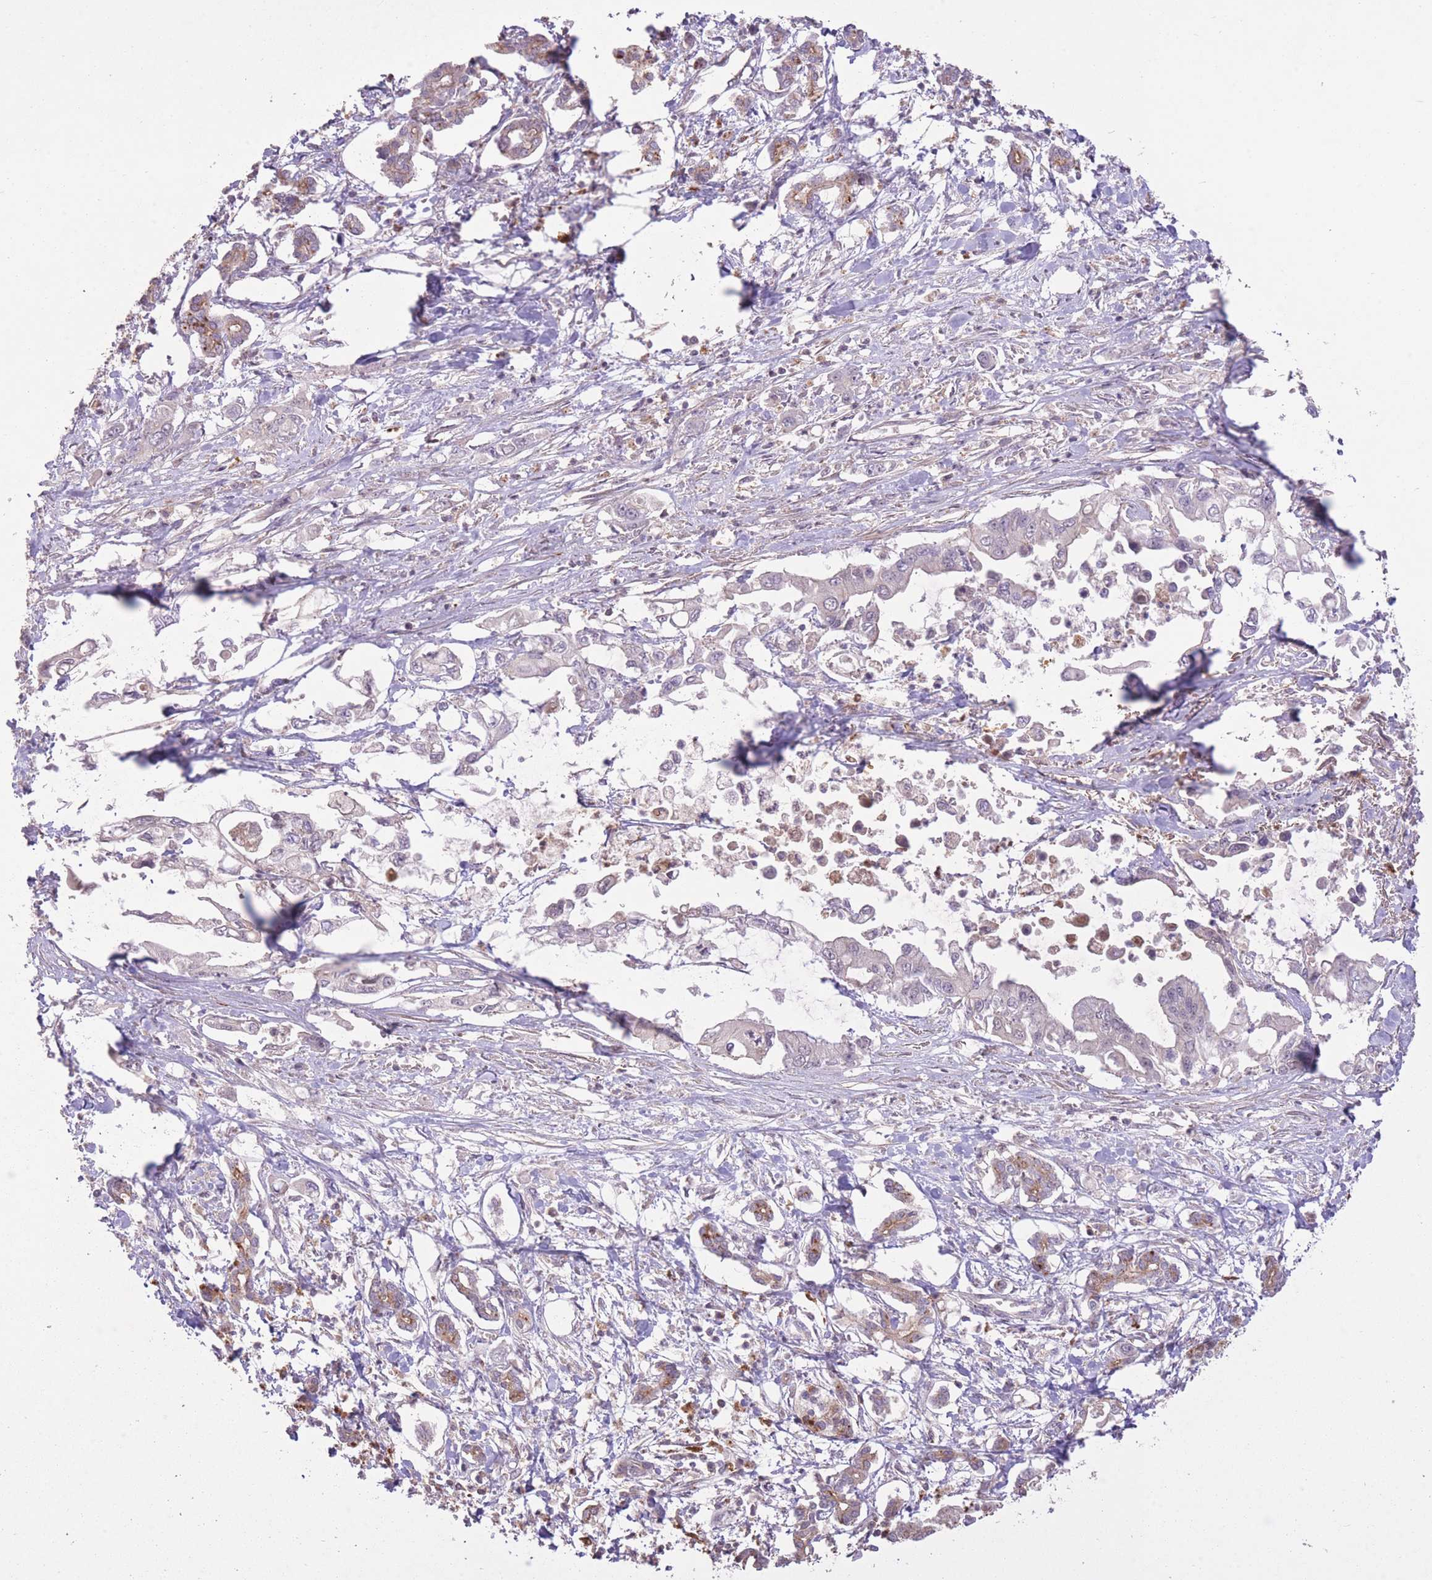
{"staining": {"intensity": "moderate", "quantity": "25%-75%", "location": "cytoplasmic/membranous"}, "tissue": "pancreatic cancer", "cell_type": "Tumor cells", "image_type": "cancer", "snomed": [{"axis": "morphology", "description": "Adenocarcinoma, NOS"}, {"axis": "topography", "description": "Pancreas"}], "caption": "Protein analysis of pancreatic cancer (adenocarcinoma) tissue displays moderate cytoplasmic/membranous positivity in about 25%-75% of tumor cells.", "gene": "POLR3F", "patient": {"sex": "male", "age": 61}}